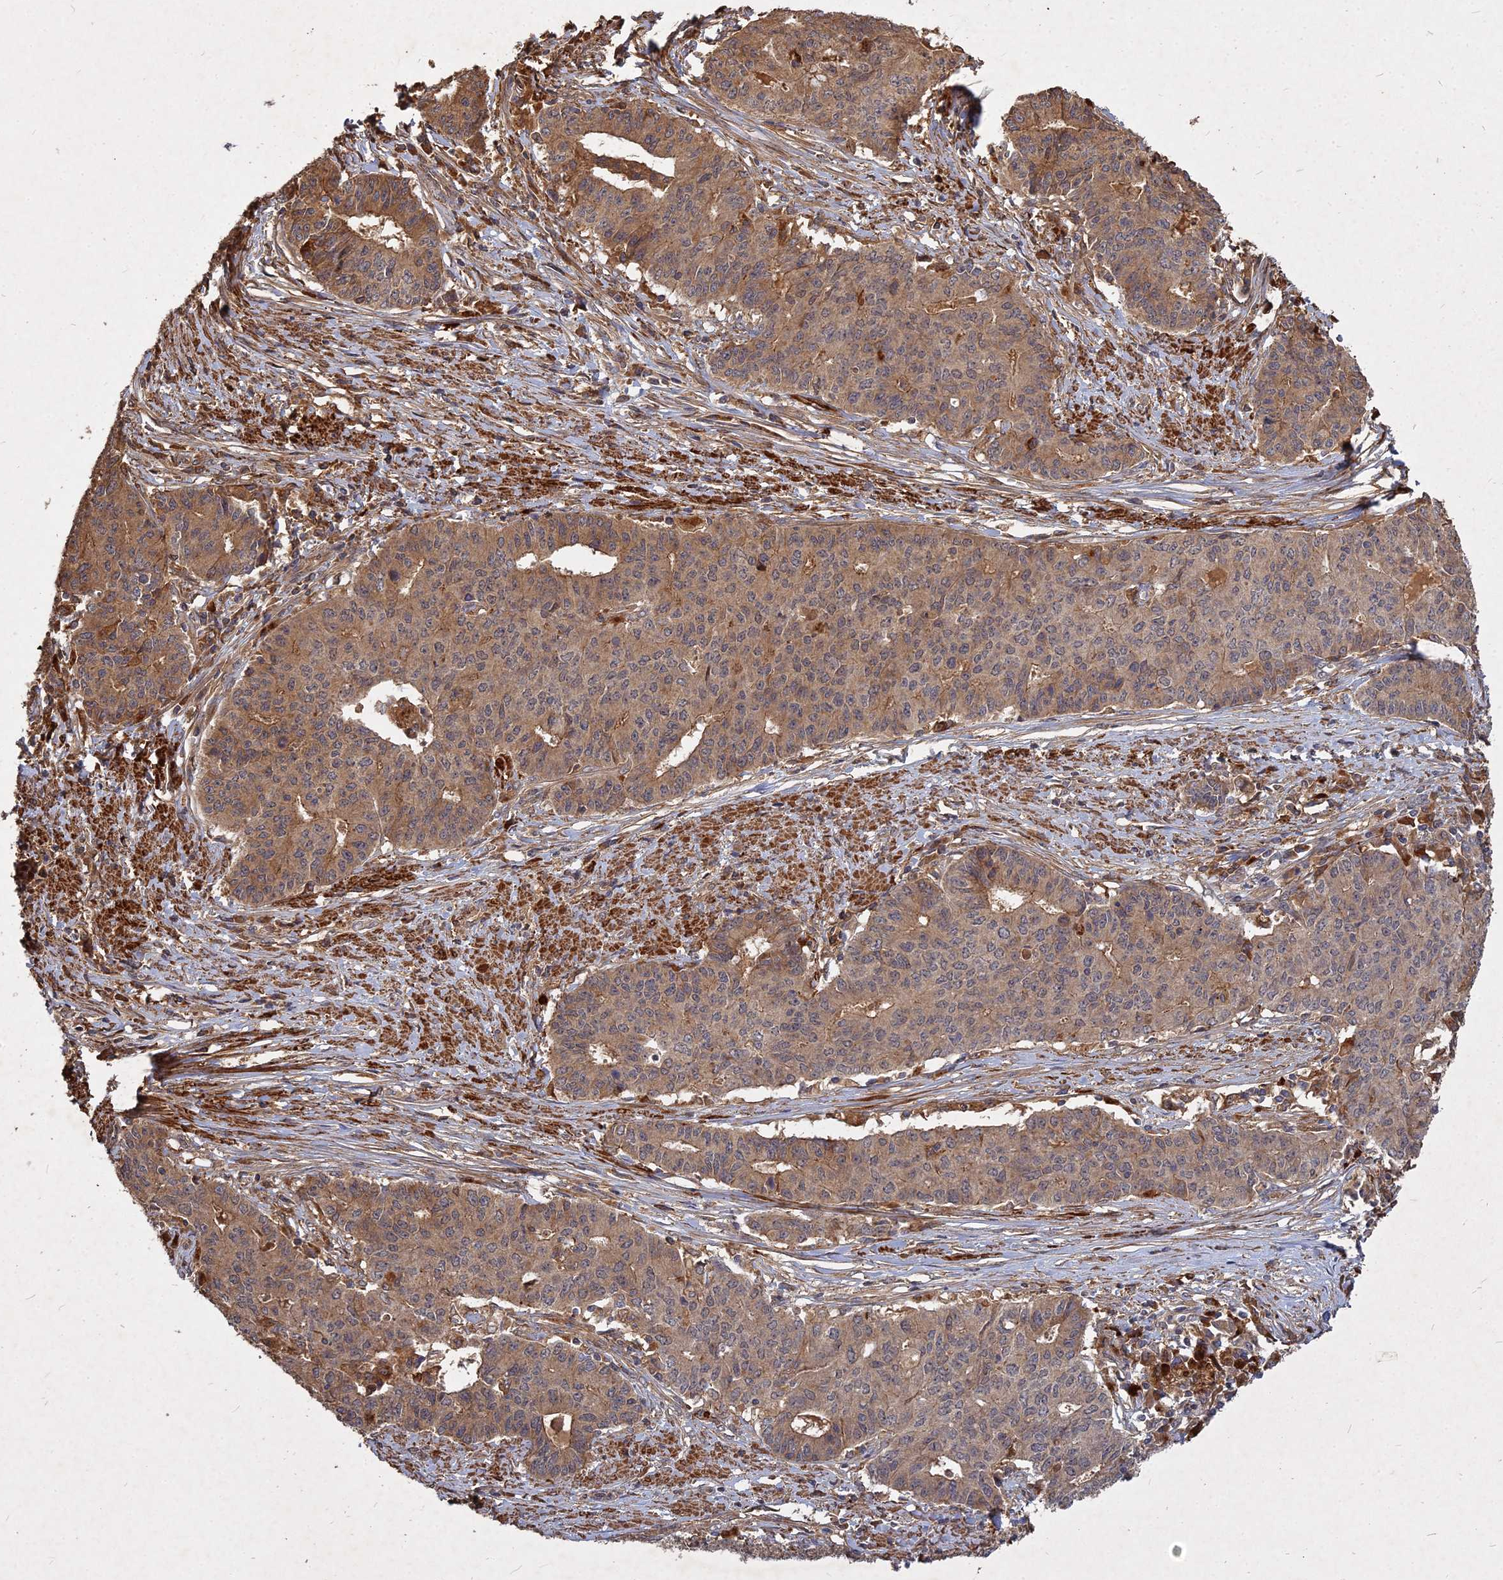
{"staining": {"intensity": "moderate", "quantity": ">75%", "location": "cytoplasmic/membranous"}, "tissue": "endometrial cancer", "cell_type": "Tumor cells", "image_type": "cancer", "snomed": [{"axis": "morphology", "description": "Adenocarcinoma, NOS"}, {"axis": "topography", "description": "Endometrium"}], "caption": "Human endometrial adenocarcinoma stained with a protein marker demonstrates moderate staining in tumor cells.", "gene": "UBE2W", "patient": {"sex": "female", "age": 59}}